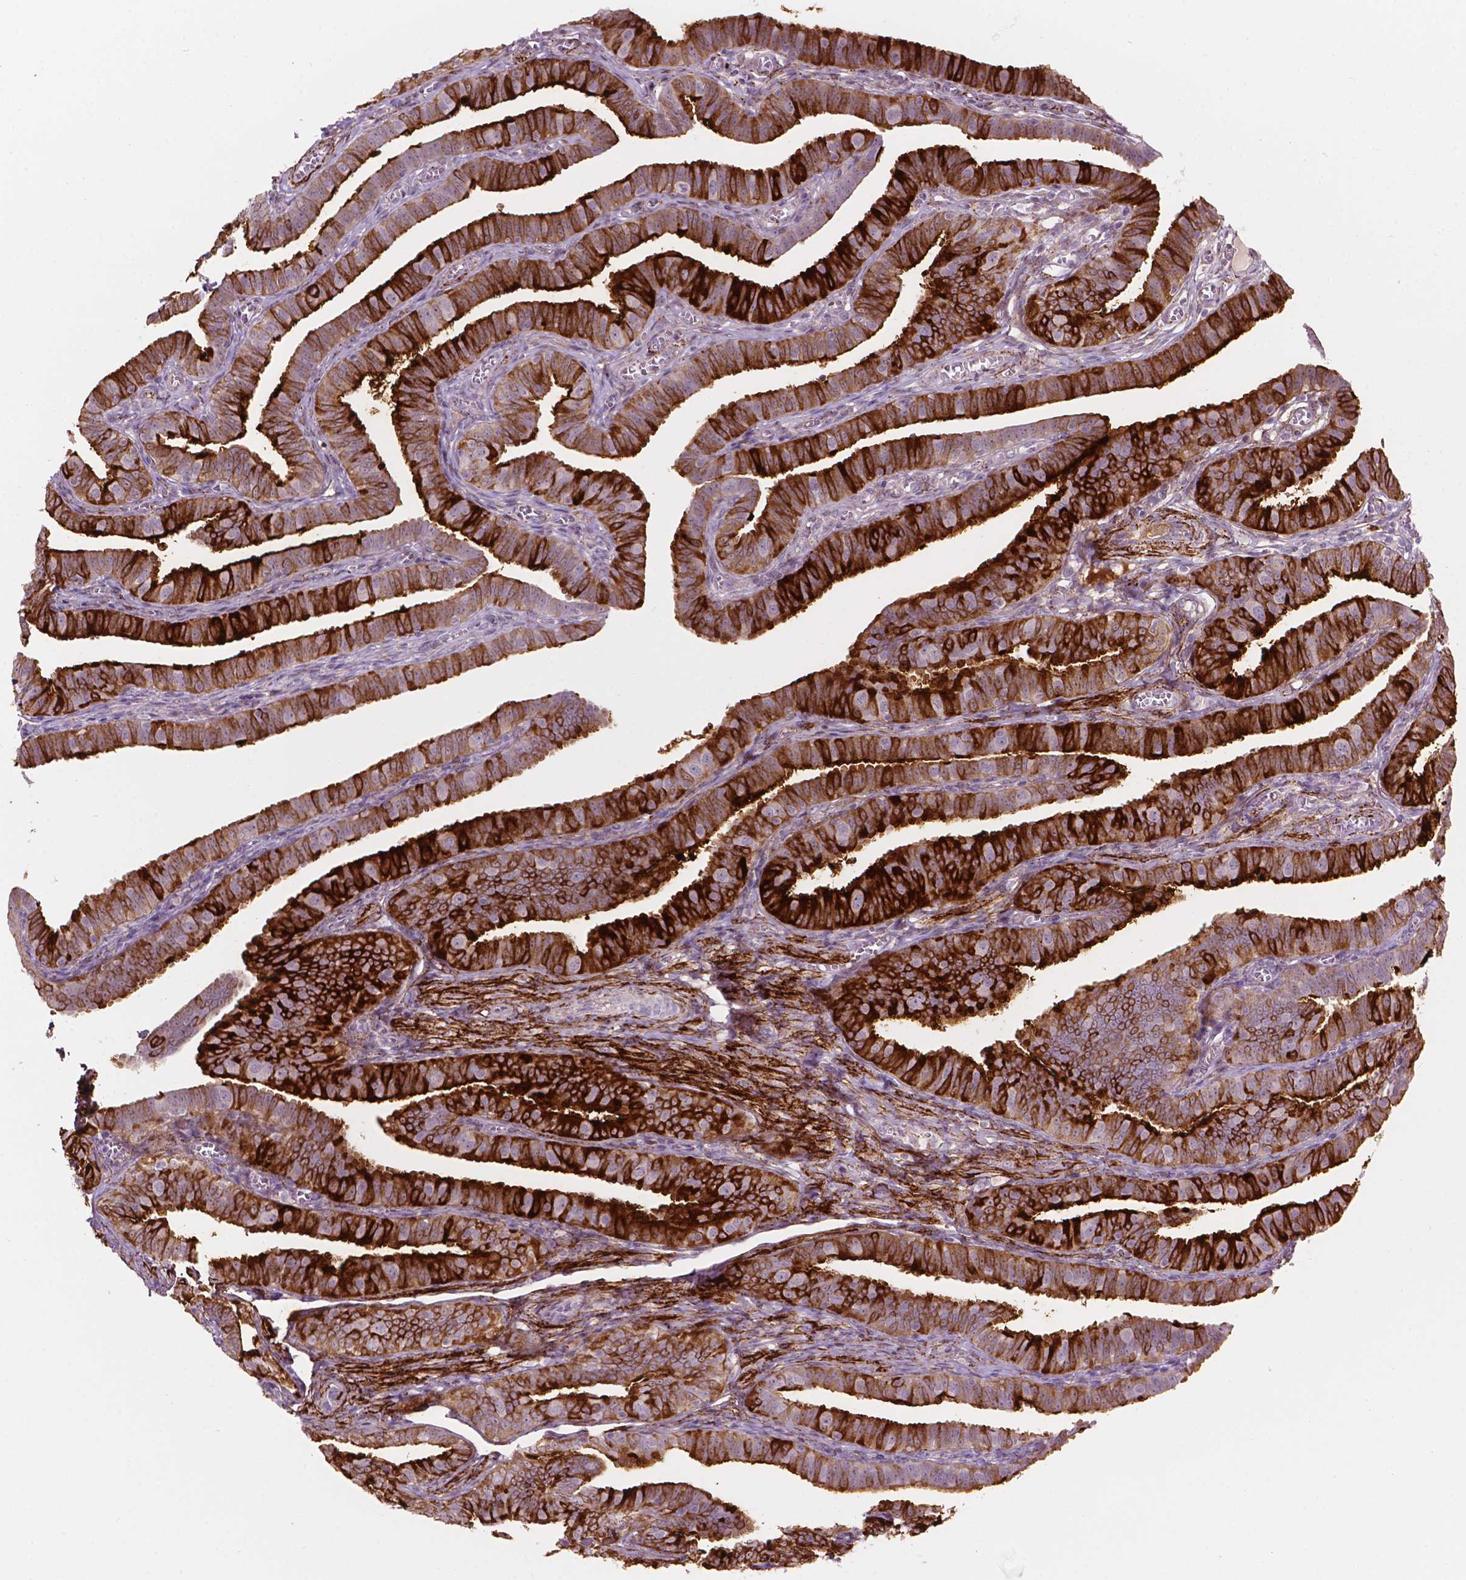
{"staining": {"intensity": "strong", "quantity": "25%-75%", "location": "cytoplasmic/membranous"}, "tissue": "fallopian tube", "cell_type": "Glandular cells", "image_type": "normal", "snomed": [{"axis": "morphology", "description": "Normal tissue, NOS"}, {"axis": "topography", "description": "Fallopian tube"}], "caption": "Unremarkable fallopian tube was stained to show a protein in brown. There is high levels of strong cytoplasmic/membranous expression in approximately 25%-75% of glandular cells.", "gene": "TM6SF2", "patient": {"sex": "female", "age": 25}}